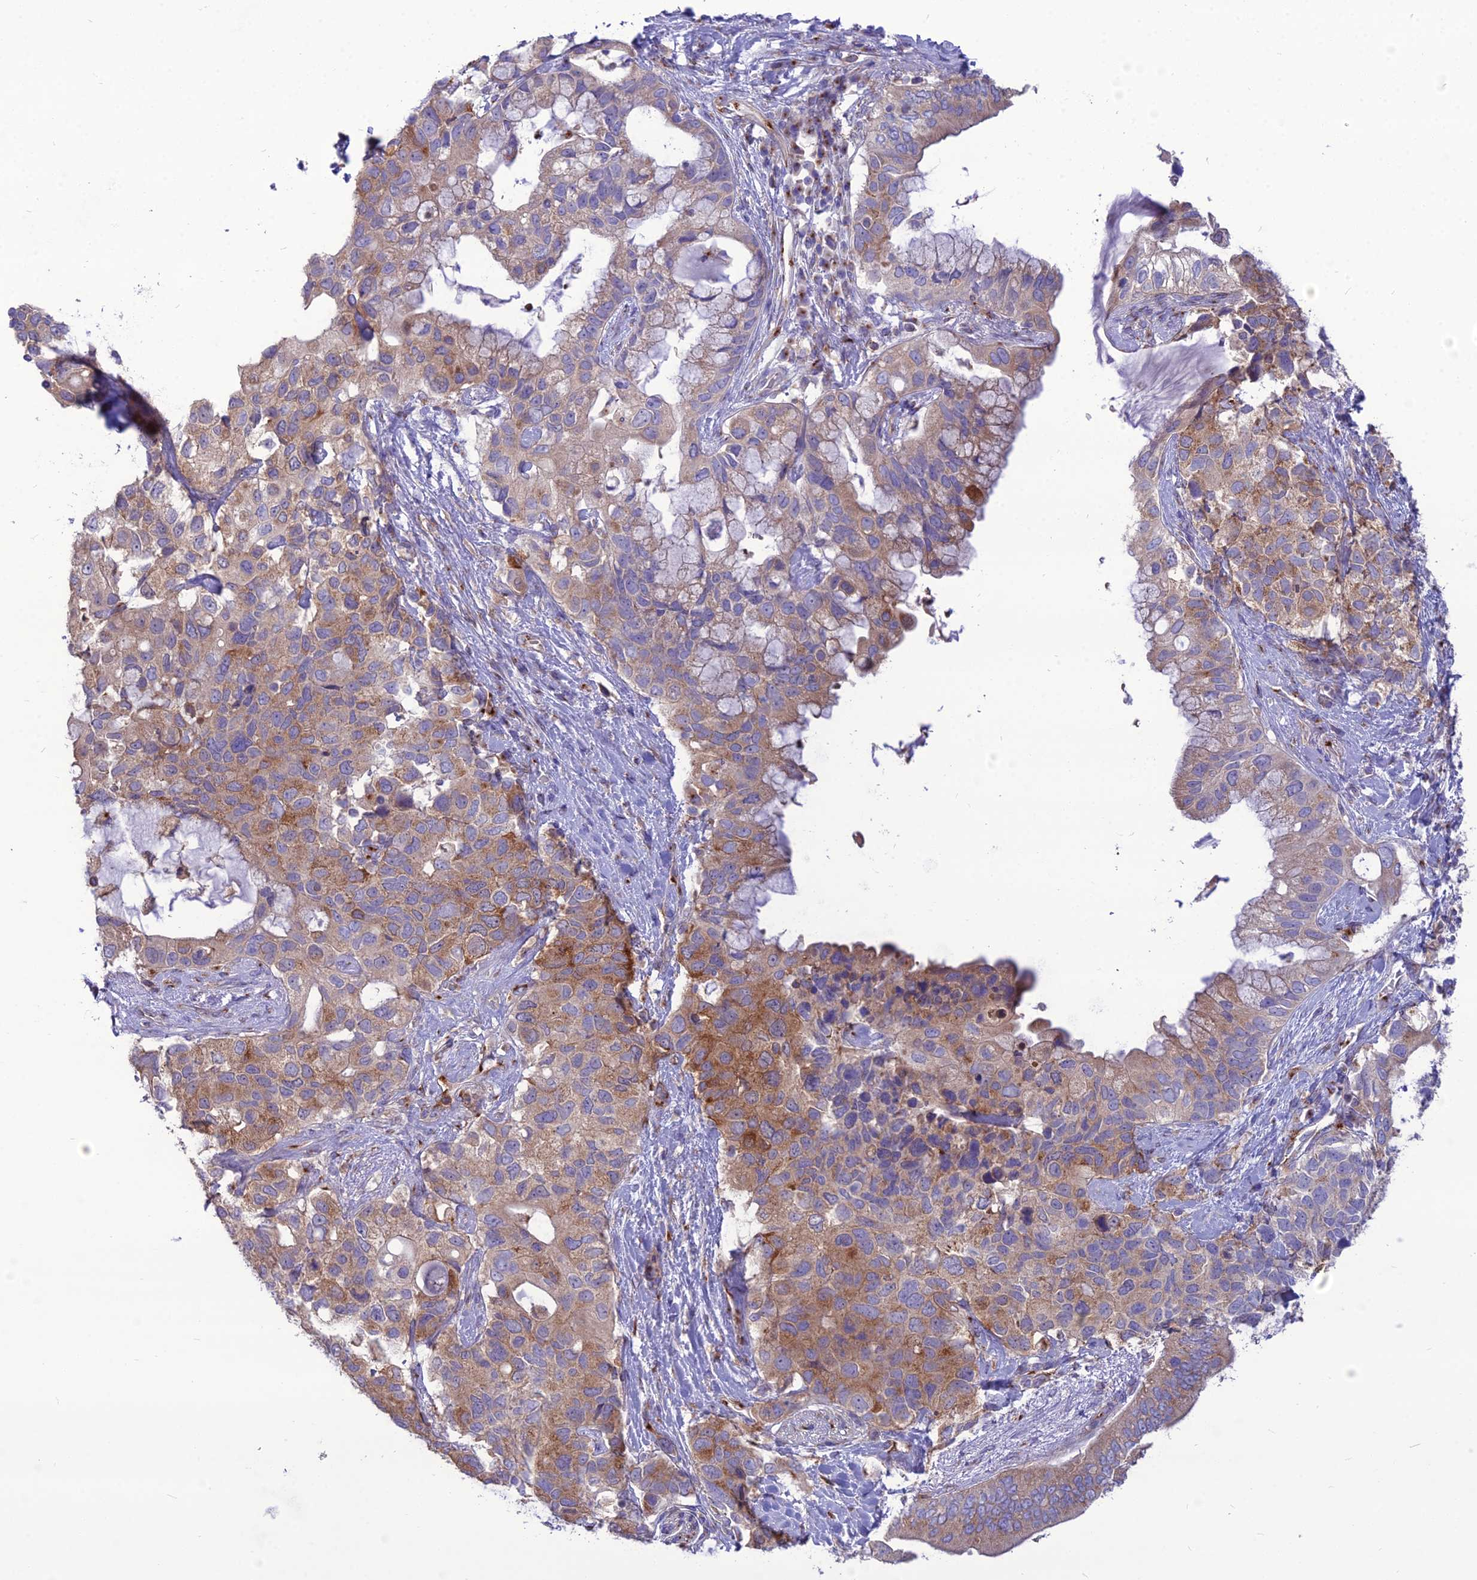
{"staining": {"intensity": "moderate", "quantity": "25%-75%", "location": "cytoplasmic/membranous"}, "tissue": "pancreatic cancer", "cell_type": "Tumor cells", "image_type": "cancer", "snomed": [{"axis": "morphology", "description": "Adenocarcinoma, NOS"}, {"axis": "topography", "description": "Pancreas"}], "caption": "IHC of pancreatic adenocarcinoma shows medium levels of moderate cytoplasmic/membranous positivity in about 25%-75% of tumor cells. (DAB (3,3'-diaminobenzidine) IHC with brightfield microscopy, high magnification).", "gene": "SPRYD7", "patient": {"sex": "female", "age": 56}}